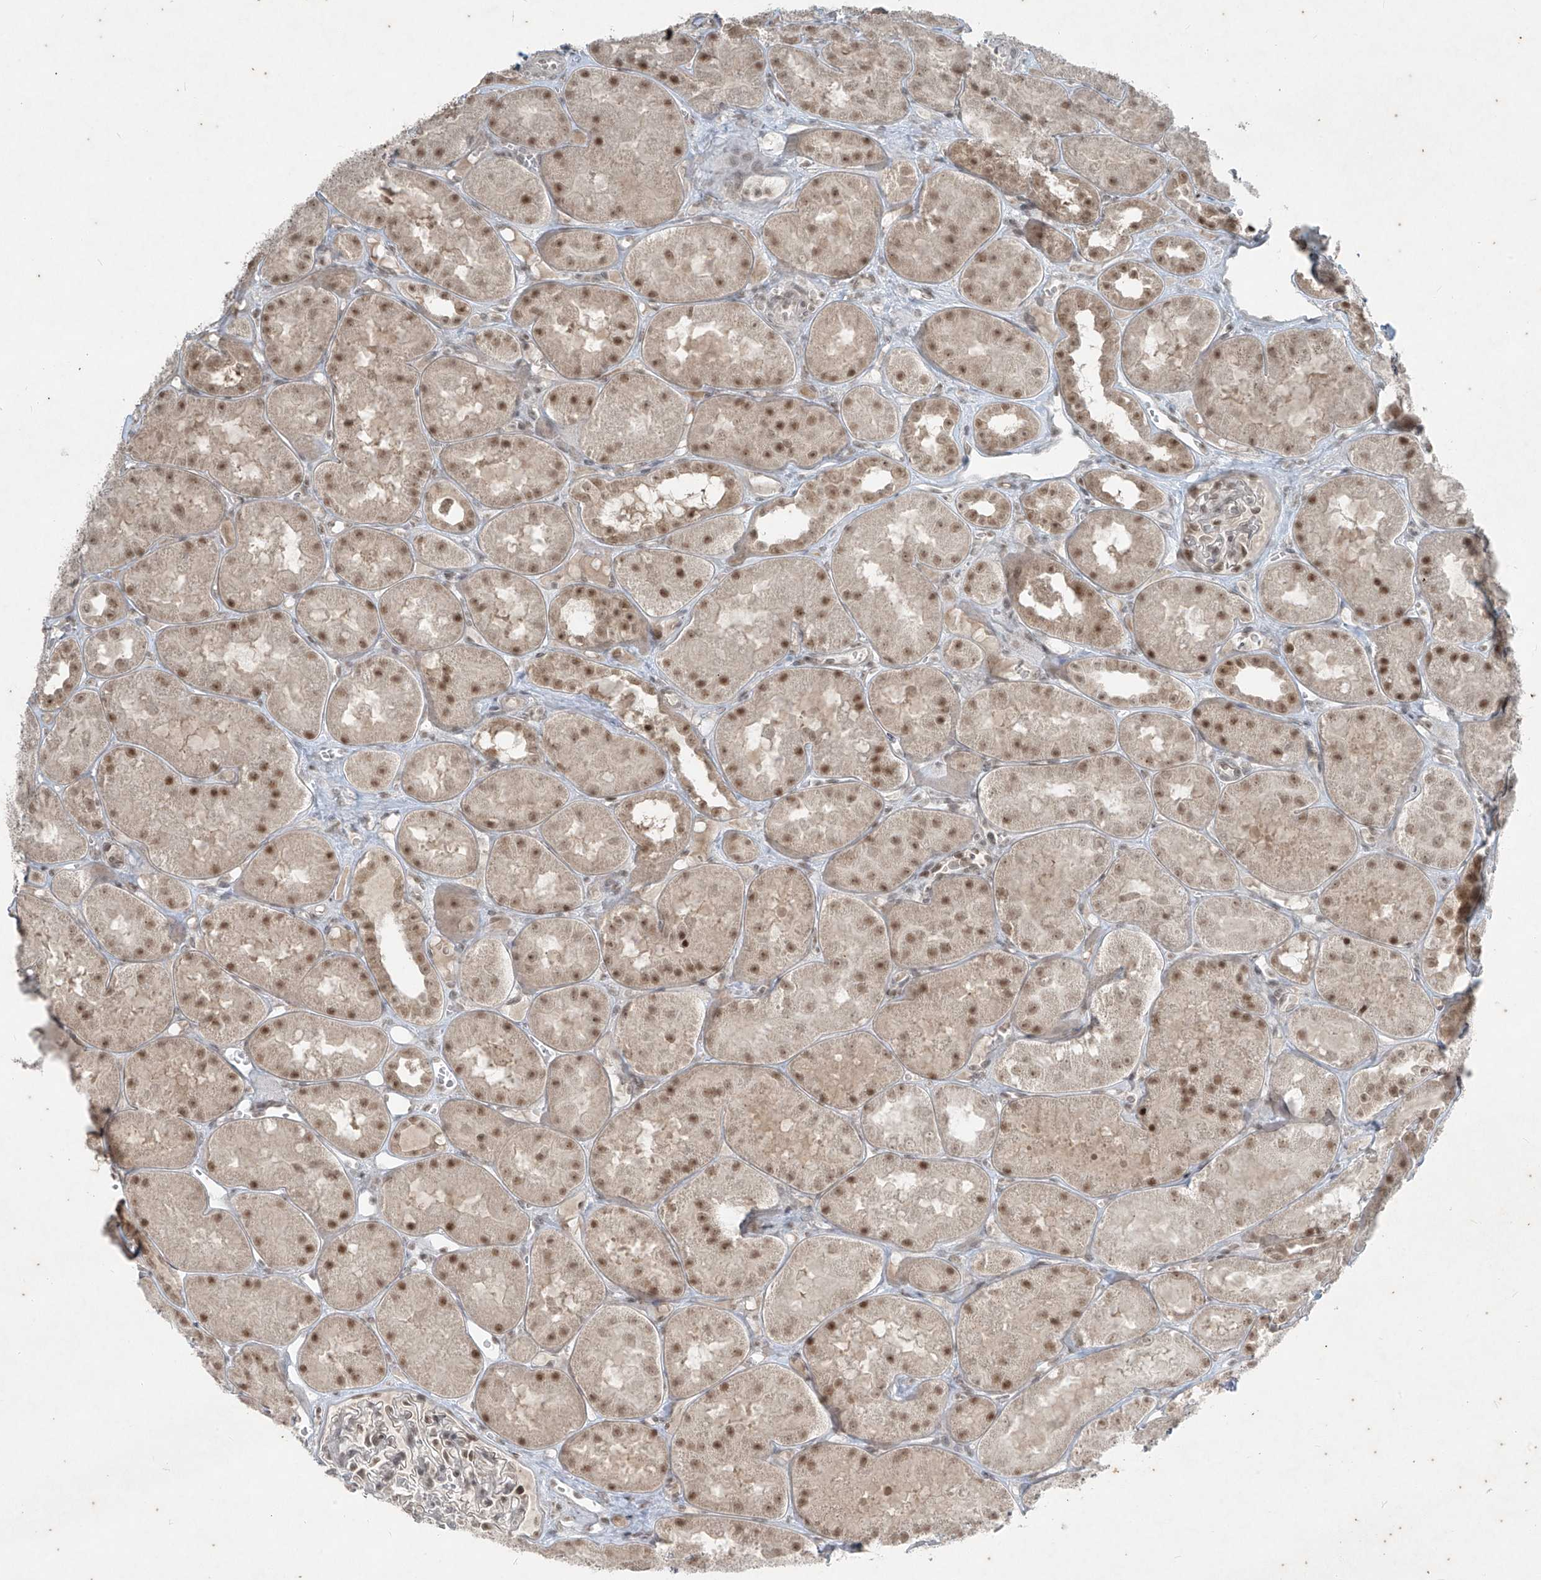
{"staining": {"intensity": "weak", "quantity": "25%-75%", "location": "nuclear"}, "tissue": "kidney", "cell_type": "Cells in glomeruli", "image_type": "normal", "snomed": [{"axis": "morphology", "description": "Normal tissue, NOS"}, {"axis": "topography", "description": "Kidney"}], "caption": "Immunohistochemistry staining of benign kidney, which exhibits low levels of weak nuclear expression in approximately 25%-75% of cells in glomeruli indicating weak nuclear protein positivity. The staining was performed using DAB (brown) for protein detection and nuclei were counterstained in hematoxylin (blue).", "gene": "ZNF354B", "patient": {"sex": "male", "age": 16}}